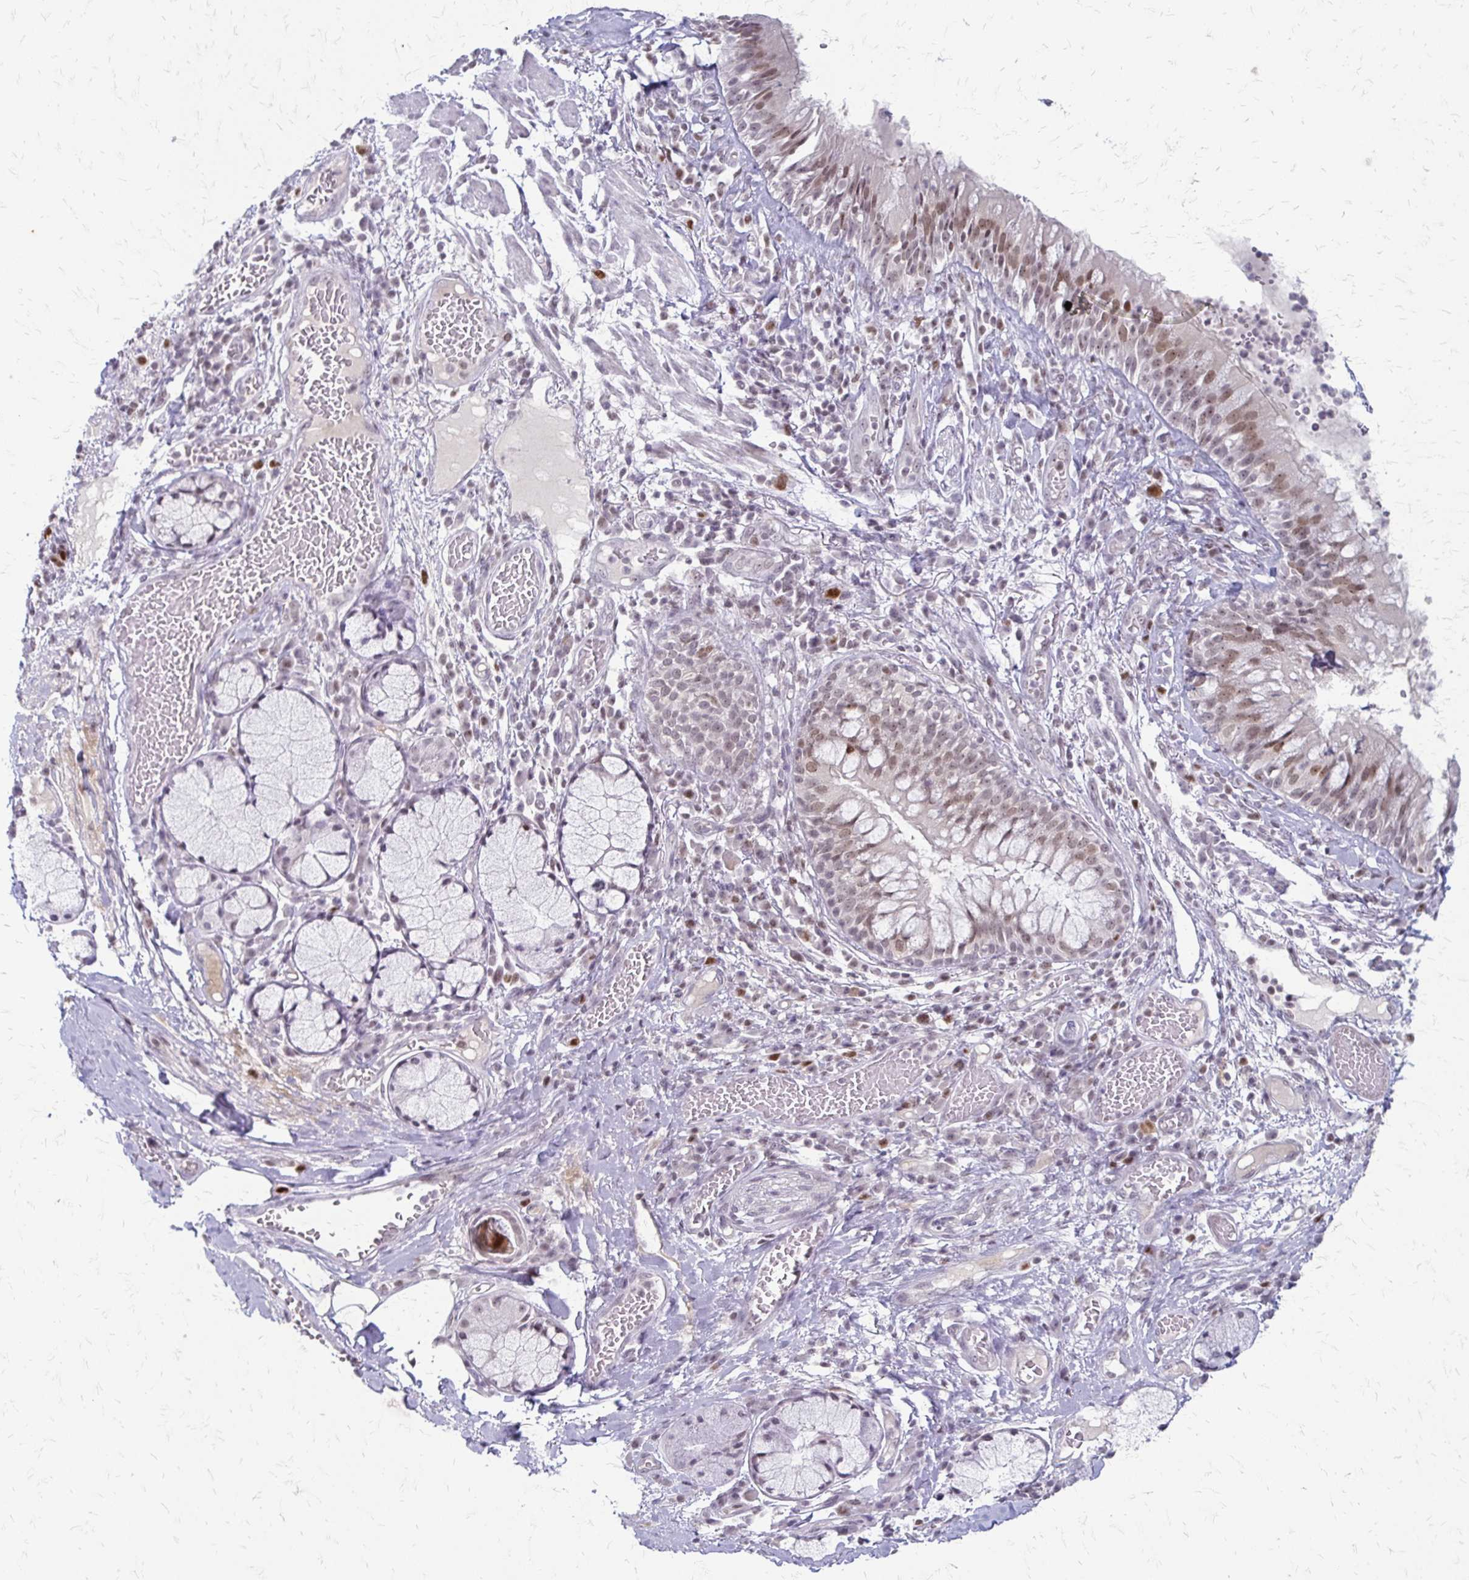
{"staining": {"intensity": "negative", "quantity": "none", "location": "none"}, "tissue": "soft tissue", "cell_type": "Chondrocytes", "image_type": "normal", "snomed": [{"axis": "morphology", "description": "Normal tissue, NOS"}, {"axis": "topography", "description": "Cartilage tissue"}, {"axis": "topography", "description": "Bronchus"}], "caption": "Immunohistochemistry image of normal soft tissue: soft tissue stained with DAB (3,3'-diaminobenzidine) exhibits no significant protein expression in chondrocytes.", "gene": "EED", "patient": {"sex": "male", "age": 56}}